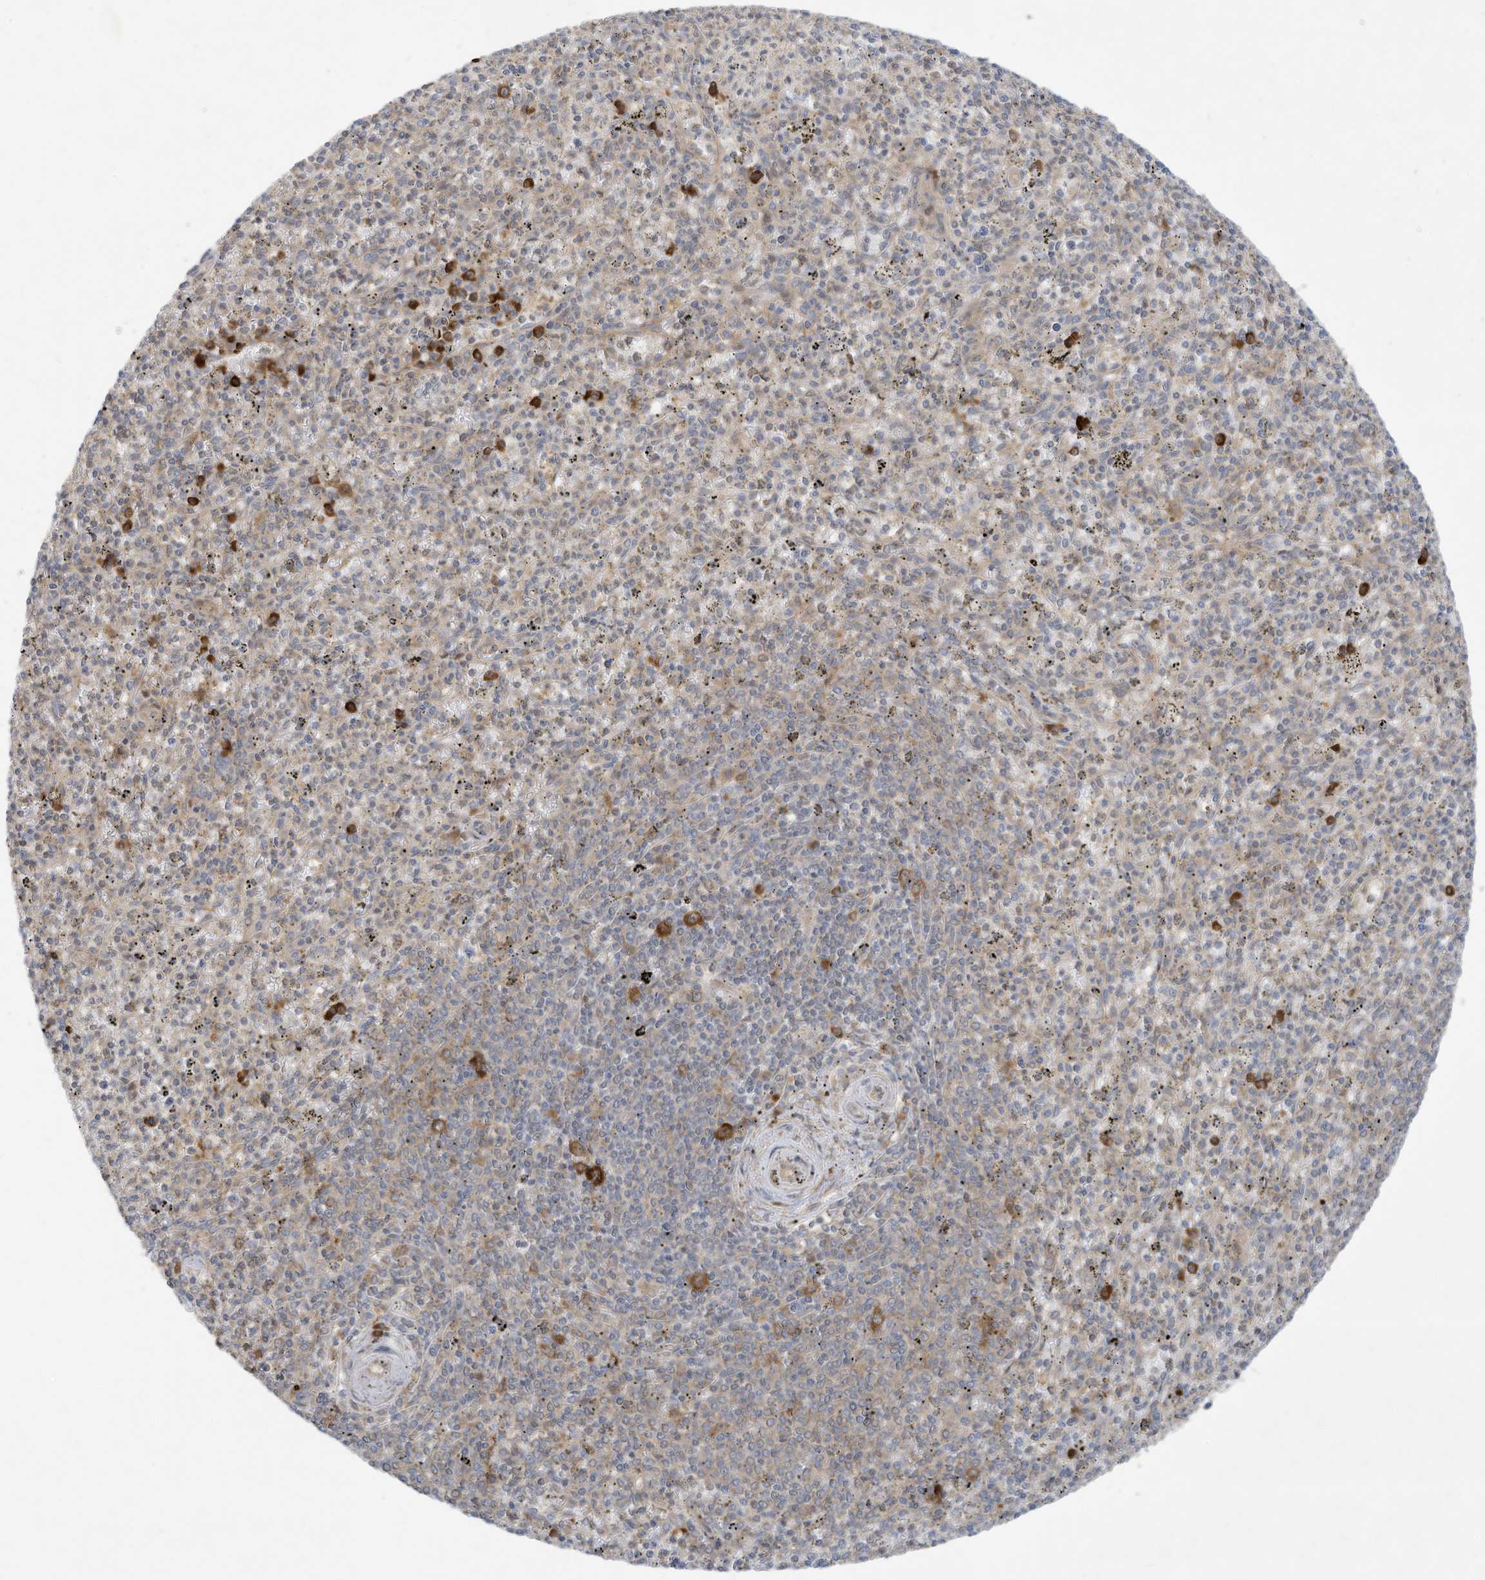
{"staining": {"intensity": "weak", "quantity": "<25%", "location": "cytoplasmic/membranous"}, "tissue": "spleen", "cell_type": "Cells in red pulp", "image_type": "normal", "snomed": [{"axis": "morphology", "description": "Normal tissue, NOS"}, {"axis": "topography", "description": "Spleen"}], "caption": "Unremarkable spleen was stained to show a protein in brown. There is no significant expression in cells in red pulp. (Immunohistochemistry (ihc), brightfield microscopy, high magnification).", "gene": "USE1", "patient": {"sex": "male", "age": 72}}